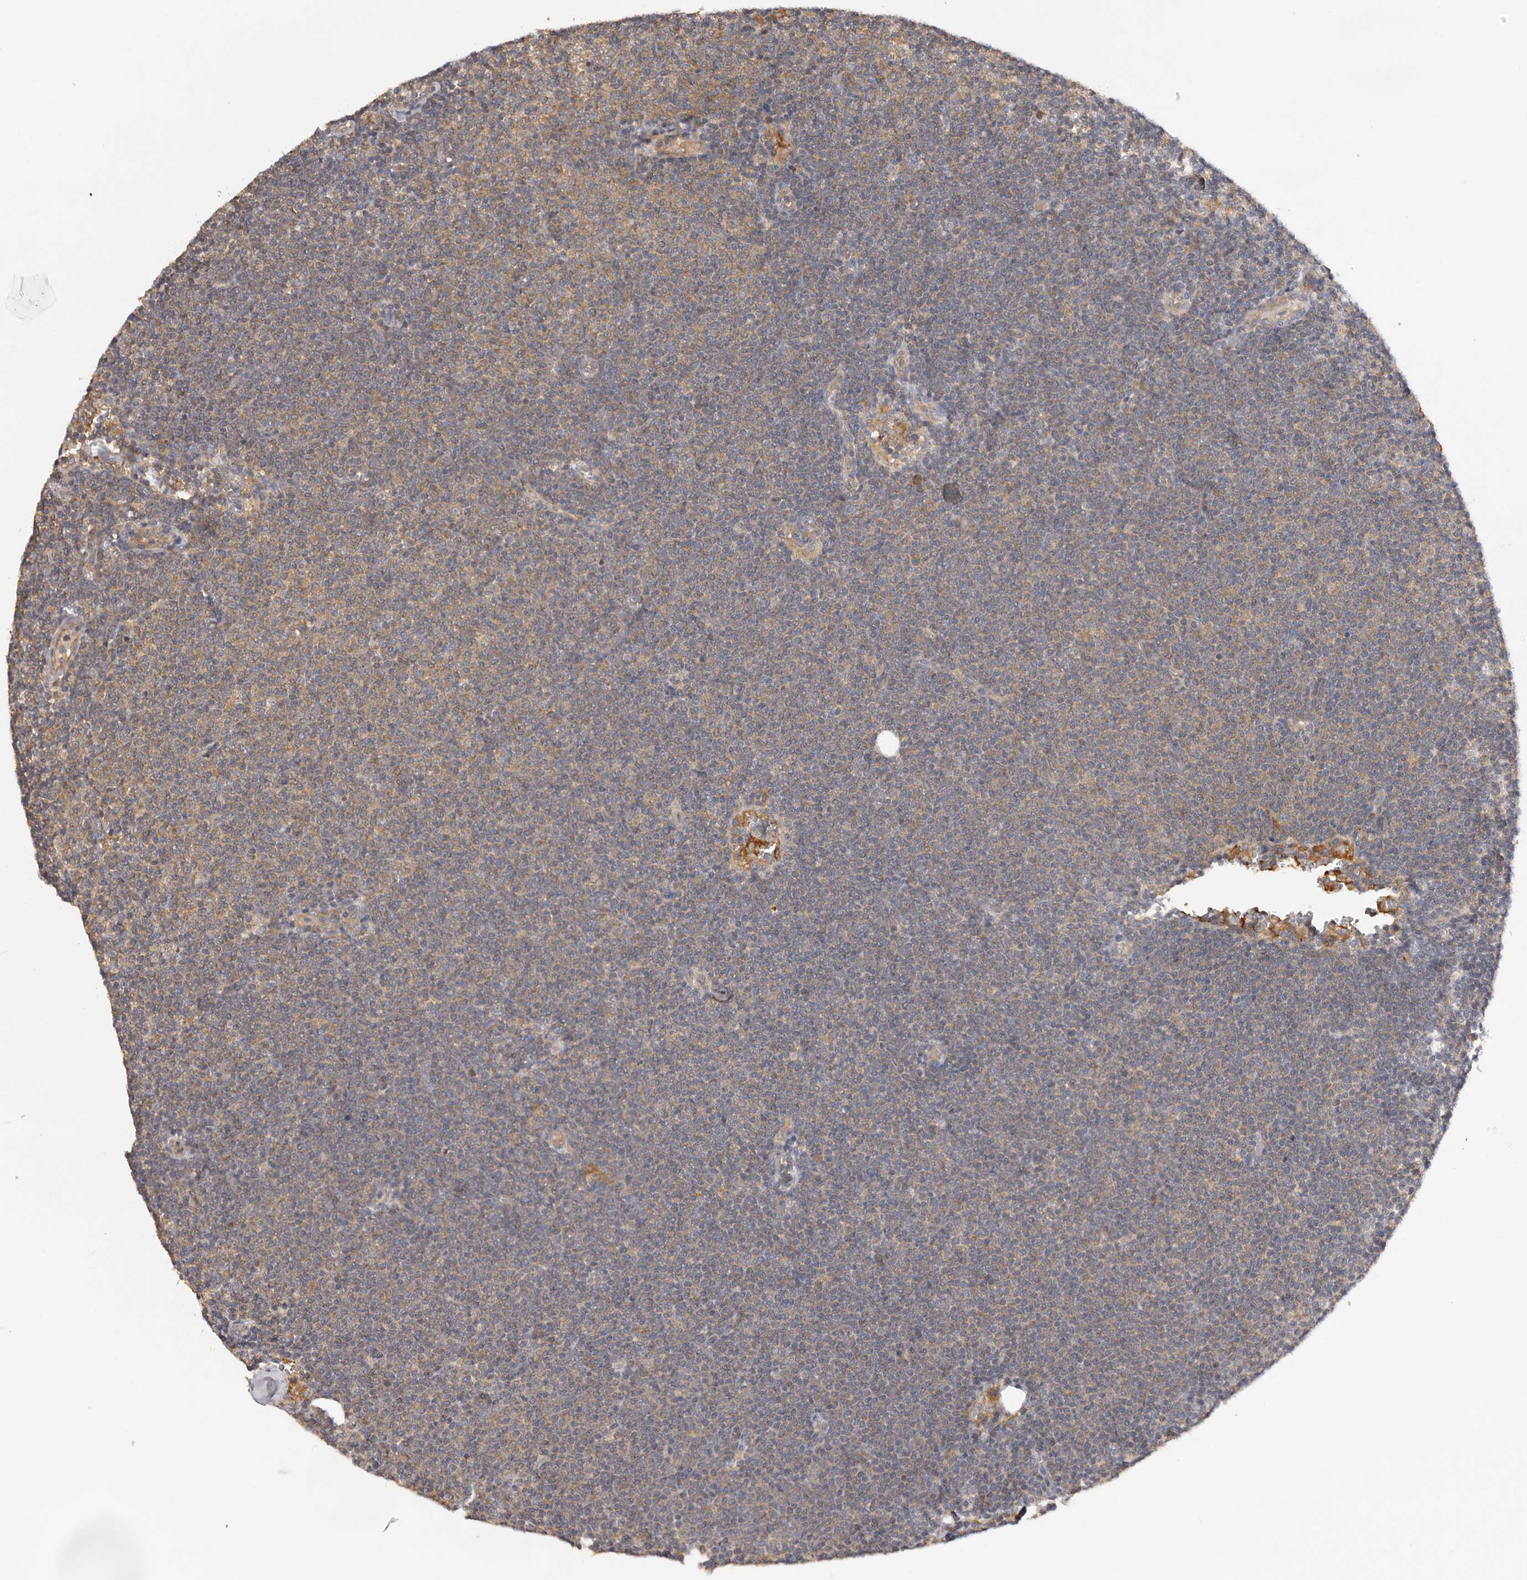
{"staining": {"intensity": "moderate", "quantity": ">75%", "location": "cytoplasmic/membranous"}, "tissue": "lymphoma", "cell_type": "Tumor cells", "image_type": "cancer", "snomed": [{"axis": "morphology", "description": "Malignant lymphoma, non-Hodgkin's type, Low grade"}, {"axis": "topography", "description": "Lymph node"}], "caption": "Lymphoma tissue demonstrates moderate cytoplasmic/membranous staining in about >75% of tumor cells, visualized by immunohistochemistry. Using DAB (brown) and hematoxylin (blue) stains, captured at high magnification using brightfield microscopy.", "gene": "PPP1R42", "patient": {"sex": "female", "age": 53}}